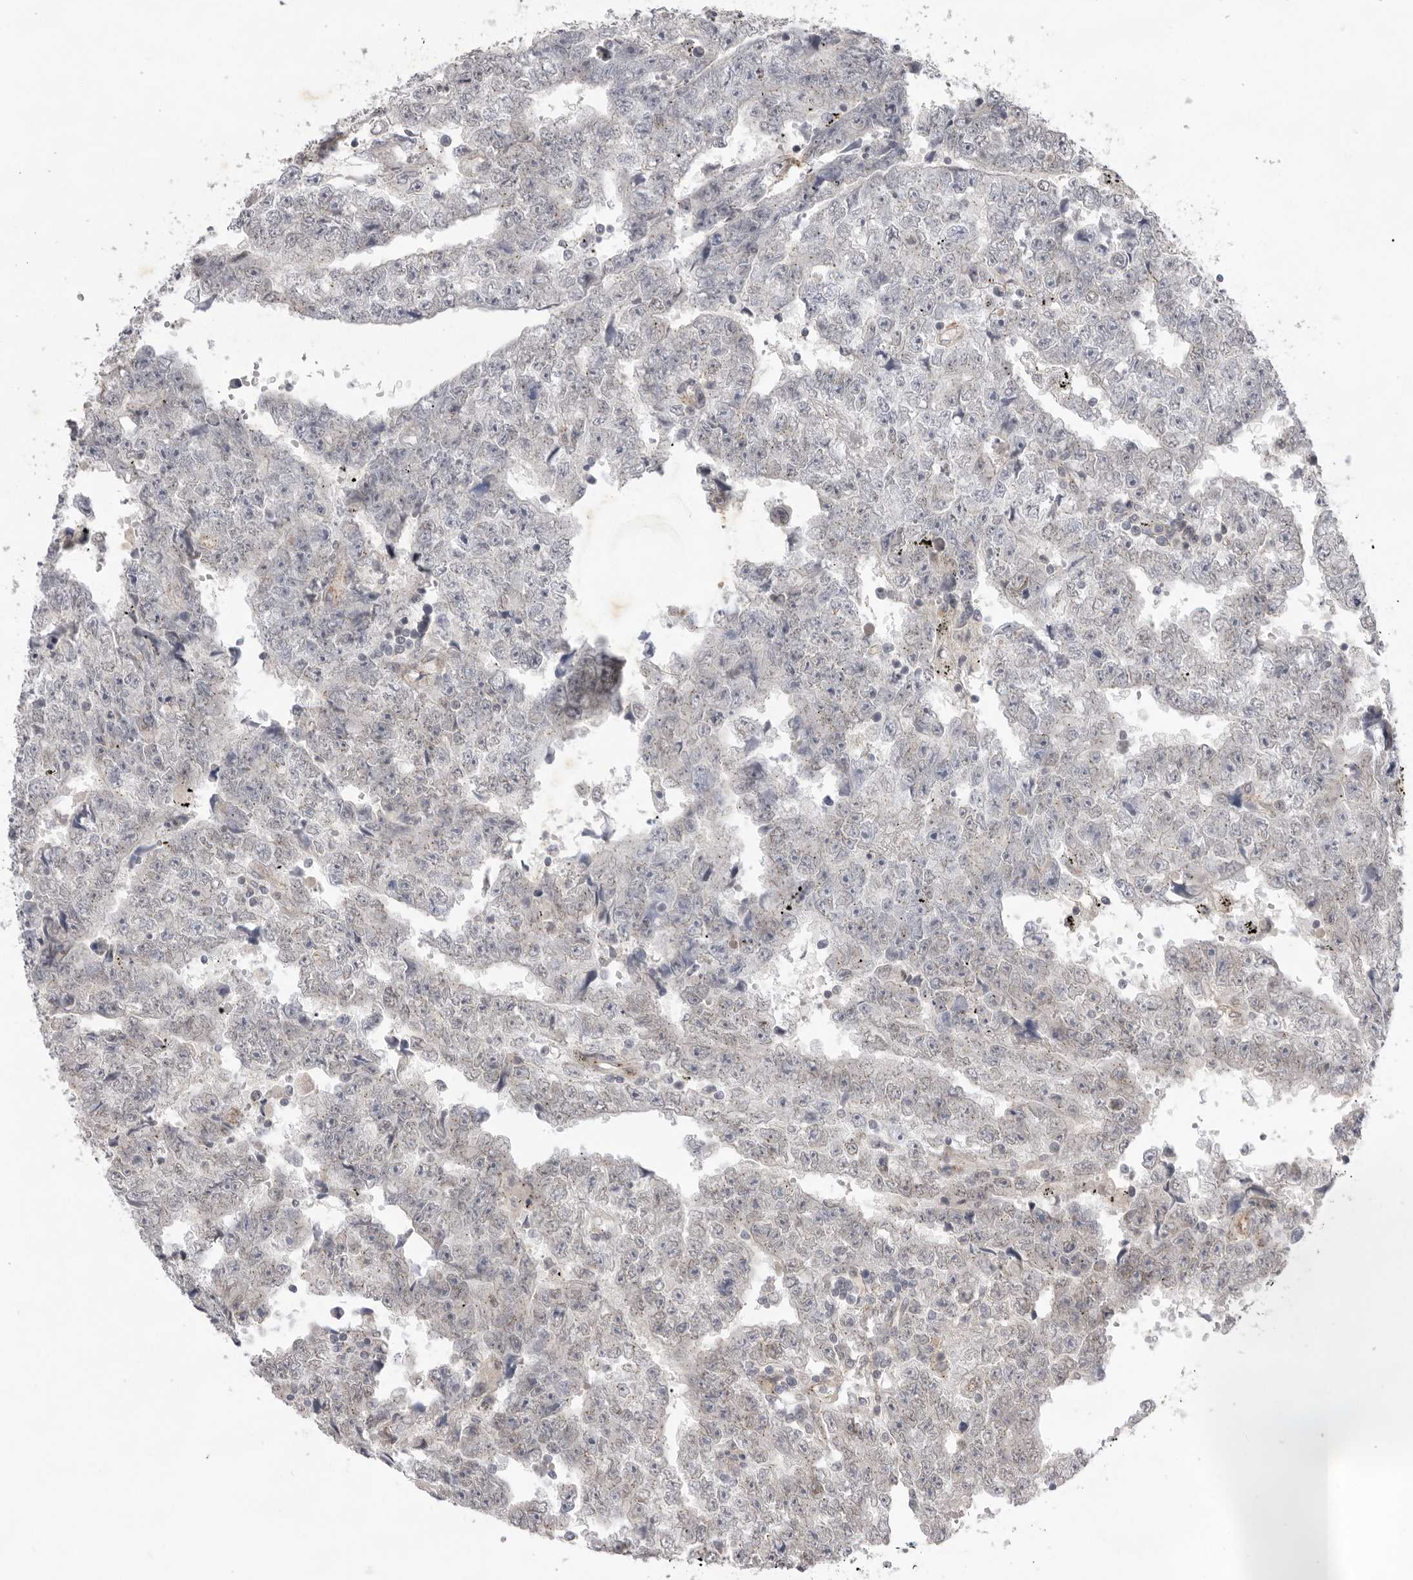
{"staining": {"intensity": "negative", "quantity": "none", "location": "none"}, "tissue": "testis cancer", "cell_type": "Tumor cells", "image_type": "cancer", "snomed": [{"axis": "morphology", "description": "Carcinoma, Embryonal, NOS"}, {"axis": "topography", "description": "Testis"}], "caption": "Immunohistochemistry (IHC) photomicrograph of testis cancer stained for a protein (brown), which exhibits no positivity in tumor cells.", "gene": "TLR3", "patient": {"sex": "male", "age": 25}}